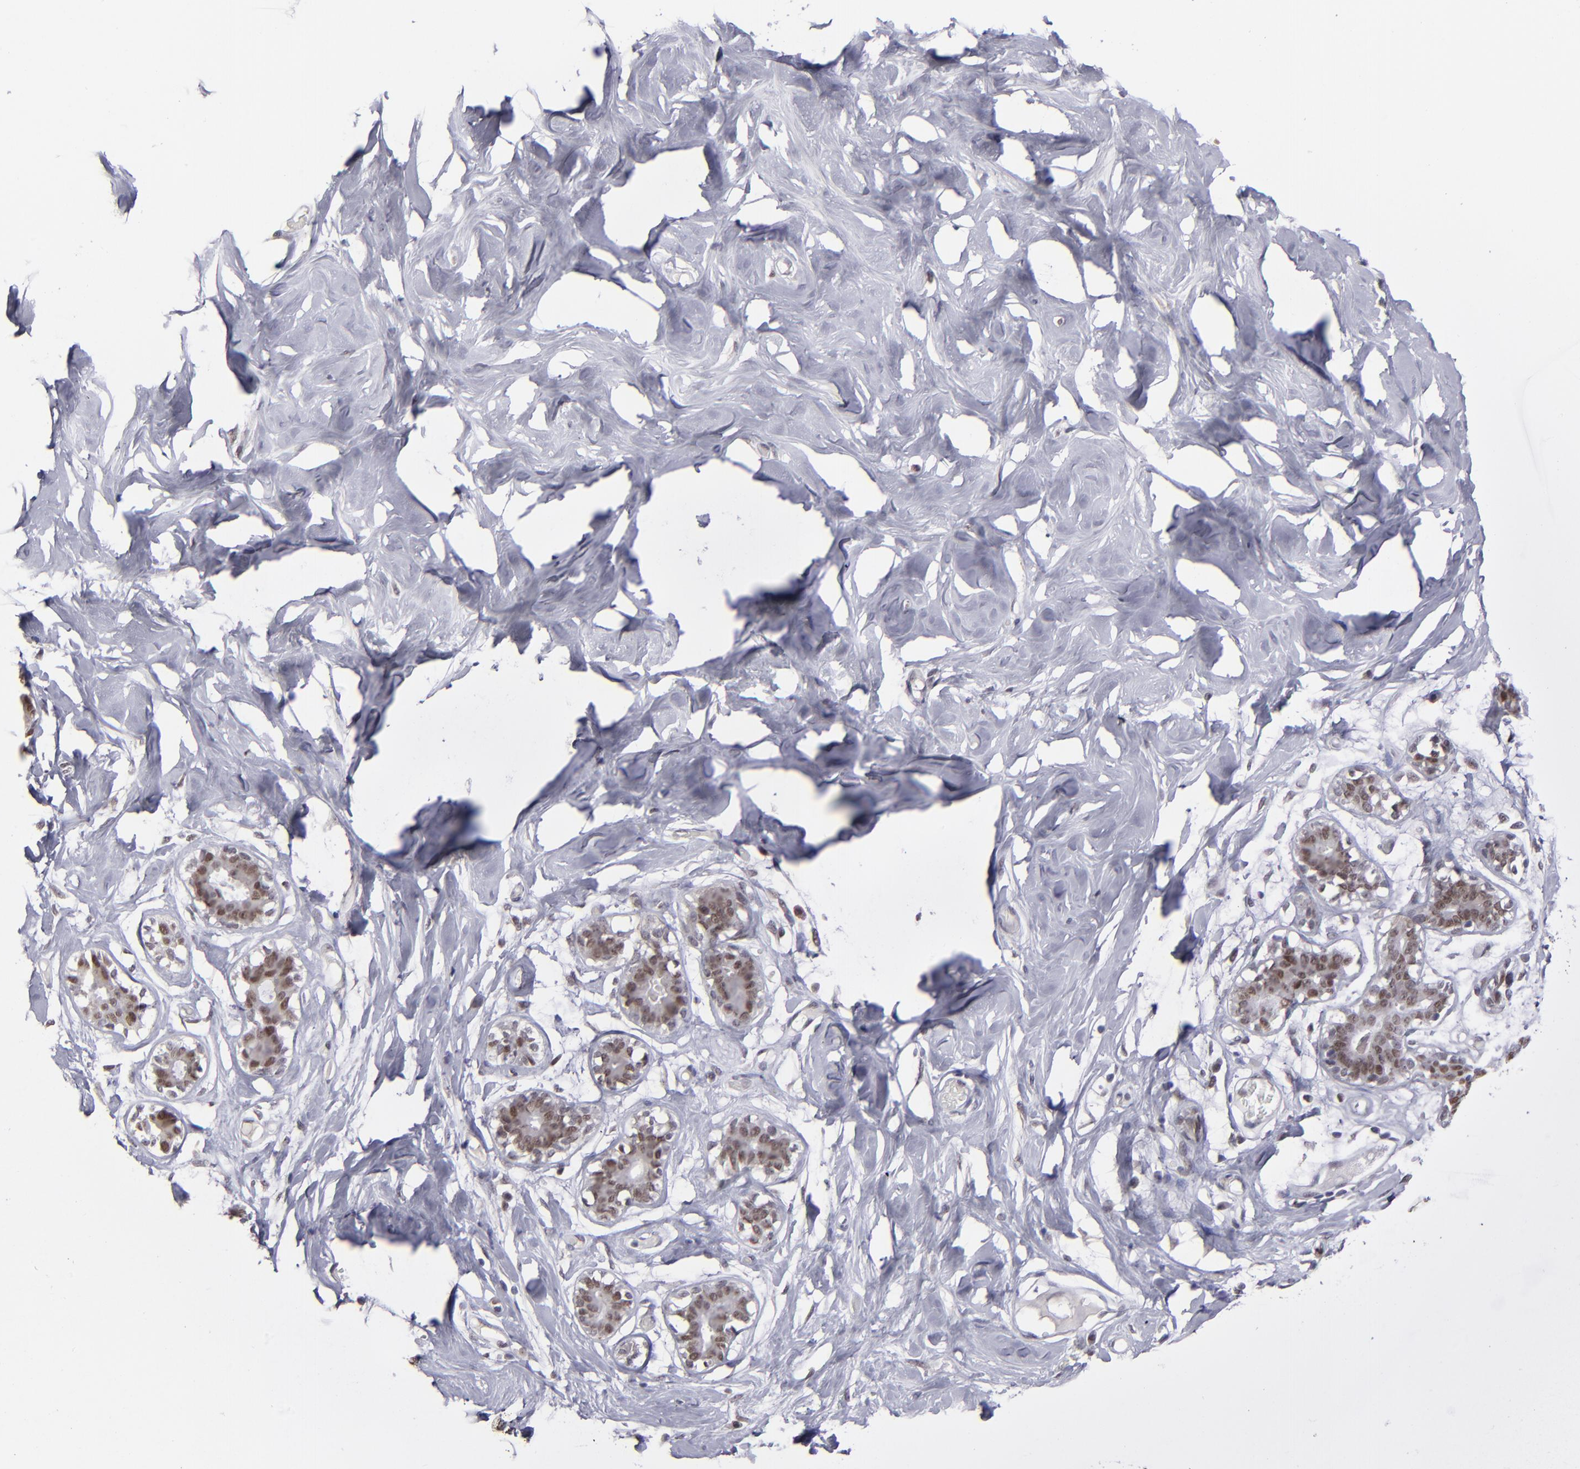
{"staining": {"intensity": "negative", "quantity": "none", "location": "none"}, "tissue": "breast", "cell_type": "Adipocytes", "image_type": "normal", "snomed": [{"axis": "morphology", "description": "Normal tissue, NOS"}, {"axis": "topography", "description": "Breast"}, {"axis": "topography", "description": "Soft tissue"}], "caption": "Photomicrograph shows no protein expression in adipocytes of unremarkable breast.", "gene": "RREB1", "patient": {"sex": "female", "age": 25}}